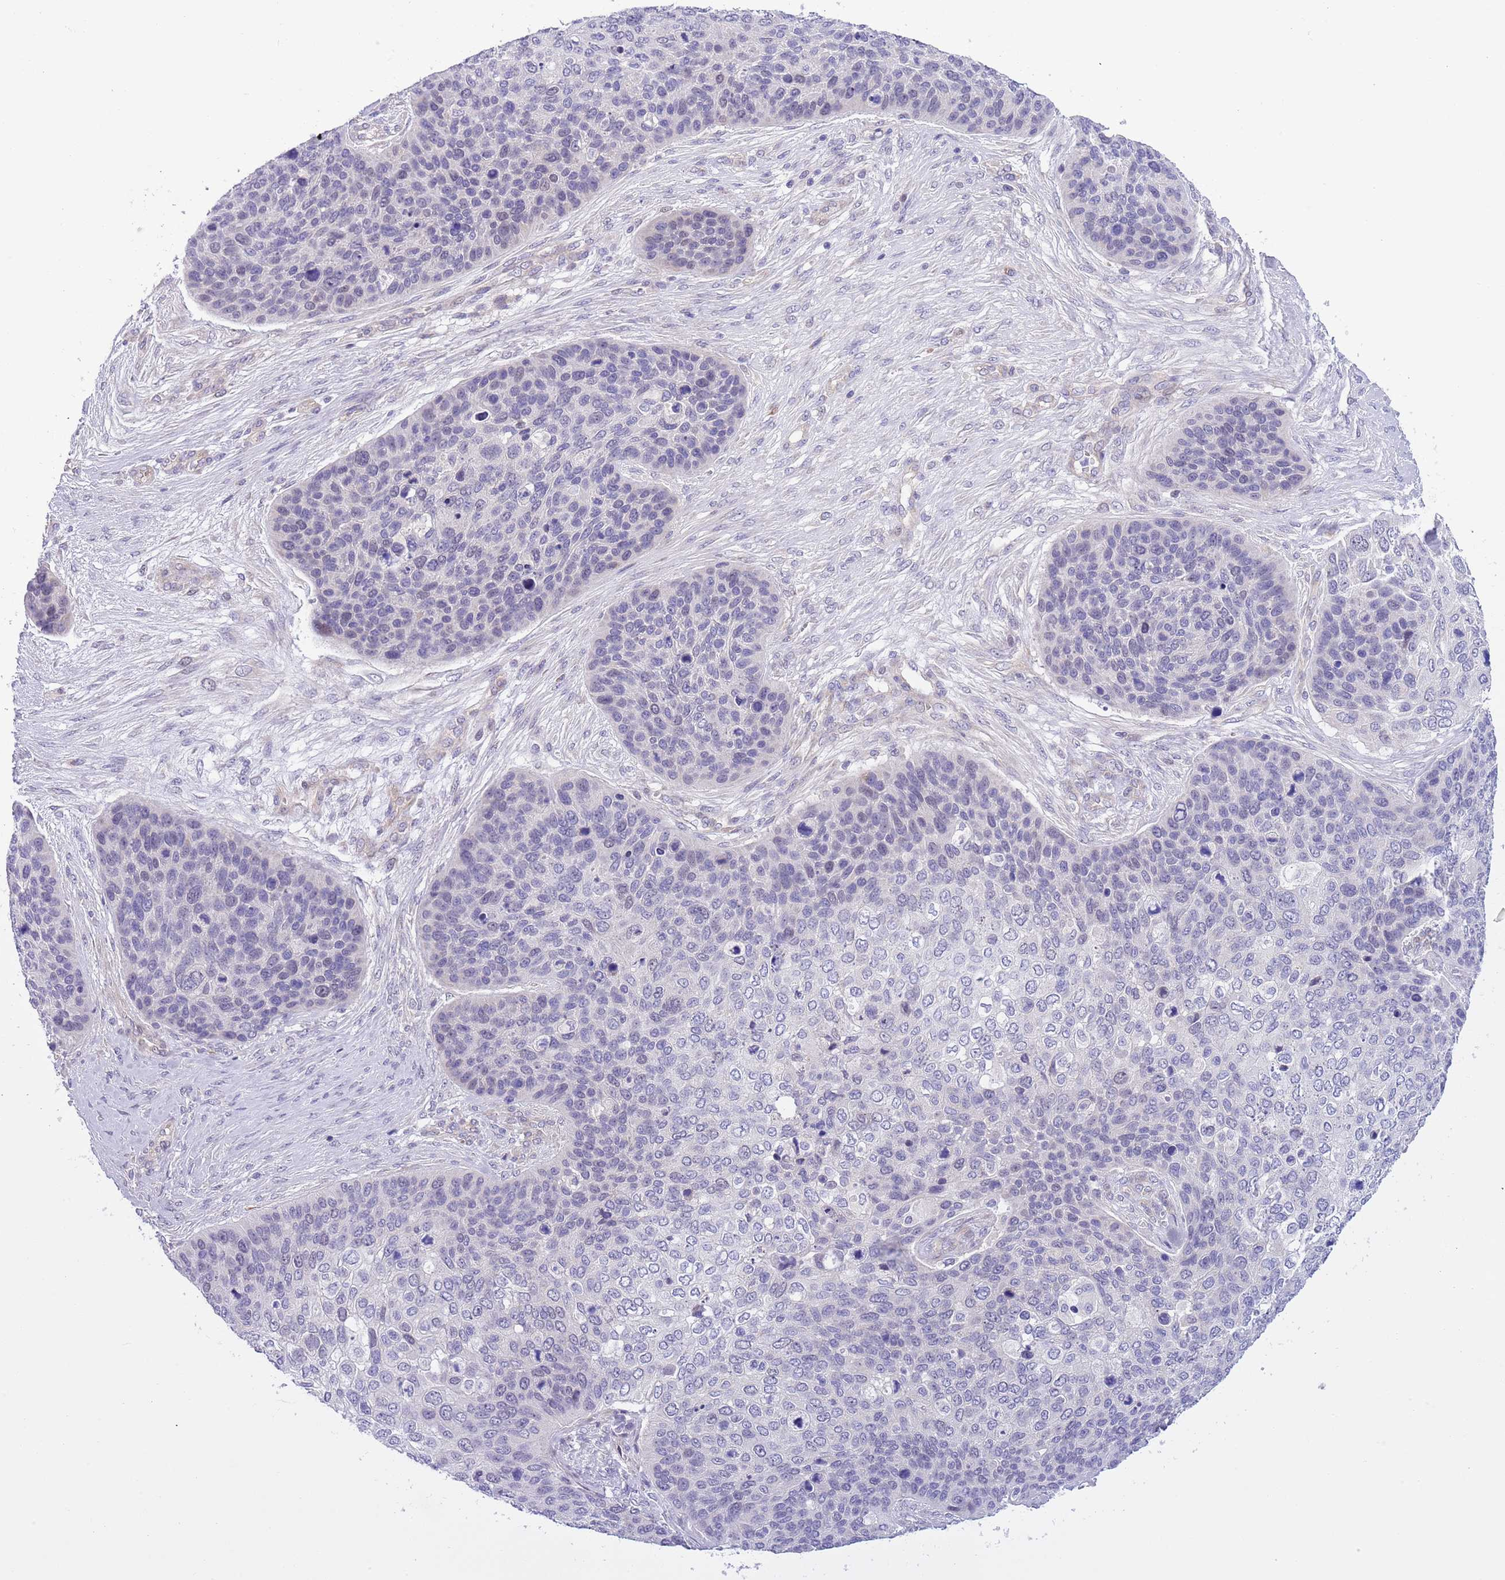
{"staining": {"intensity": "negative", "quantity": "none", "location": "none"}, "tissue": "skin cancer", "cell_type": "Tumor cells", "image_type": "cancer", "snomed": [{"axis": "morphology", "description": "Basal cell carcinoma"}, {"axis": "topography", "description": "Skin"}], "caption": "The image reveals no staining of tumor cells in skin cancer (basal cell carcinoma). (DAB (3,3'-diaminobenzidine) immunohistochemistry with hematoxylin counter stain).", "gene": "NET1", "patient": {"sex": "female", "age": 74}}